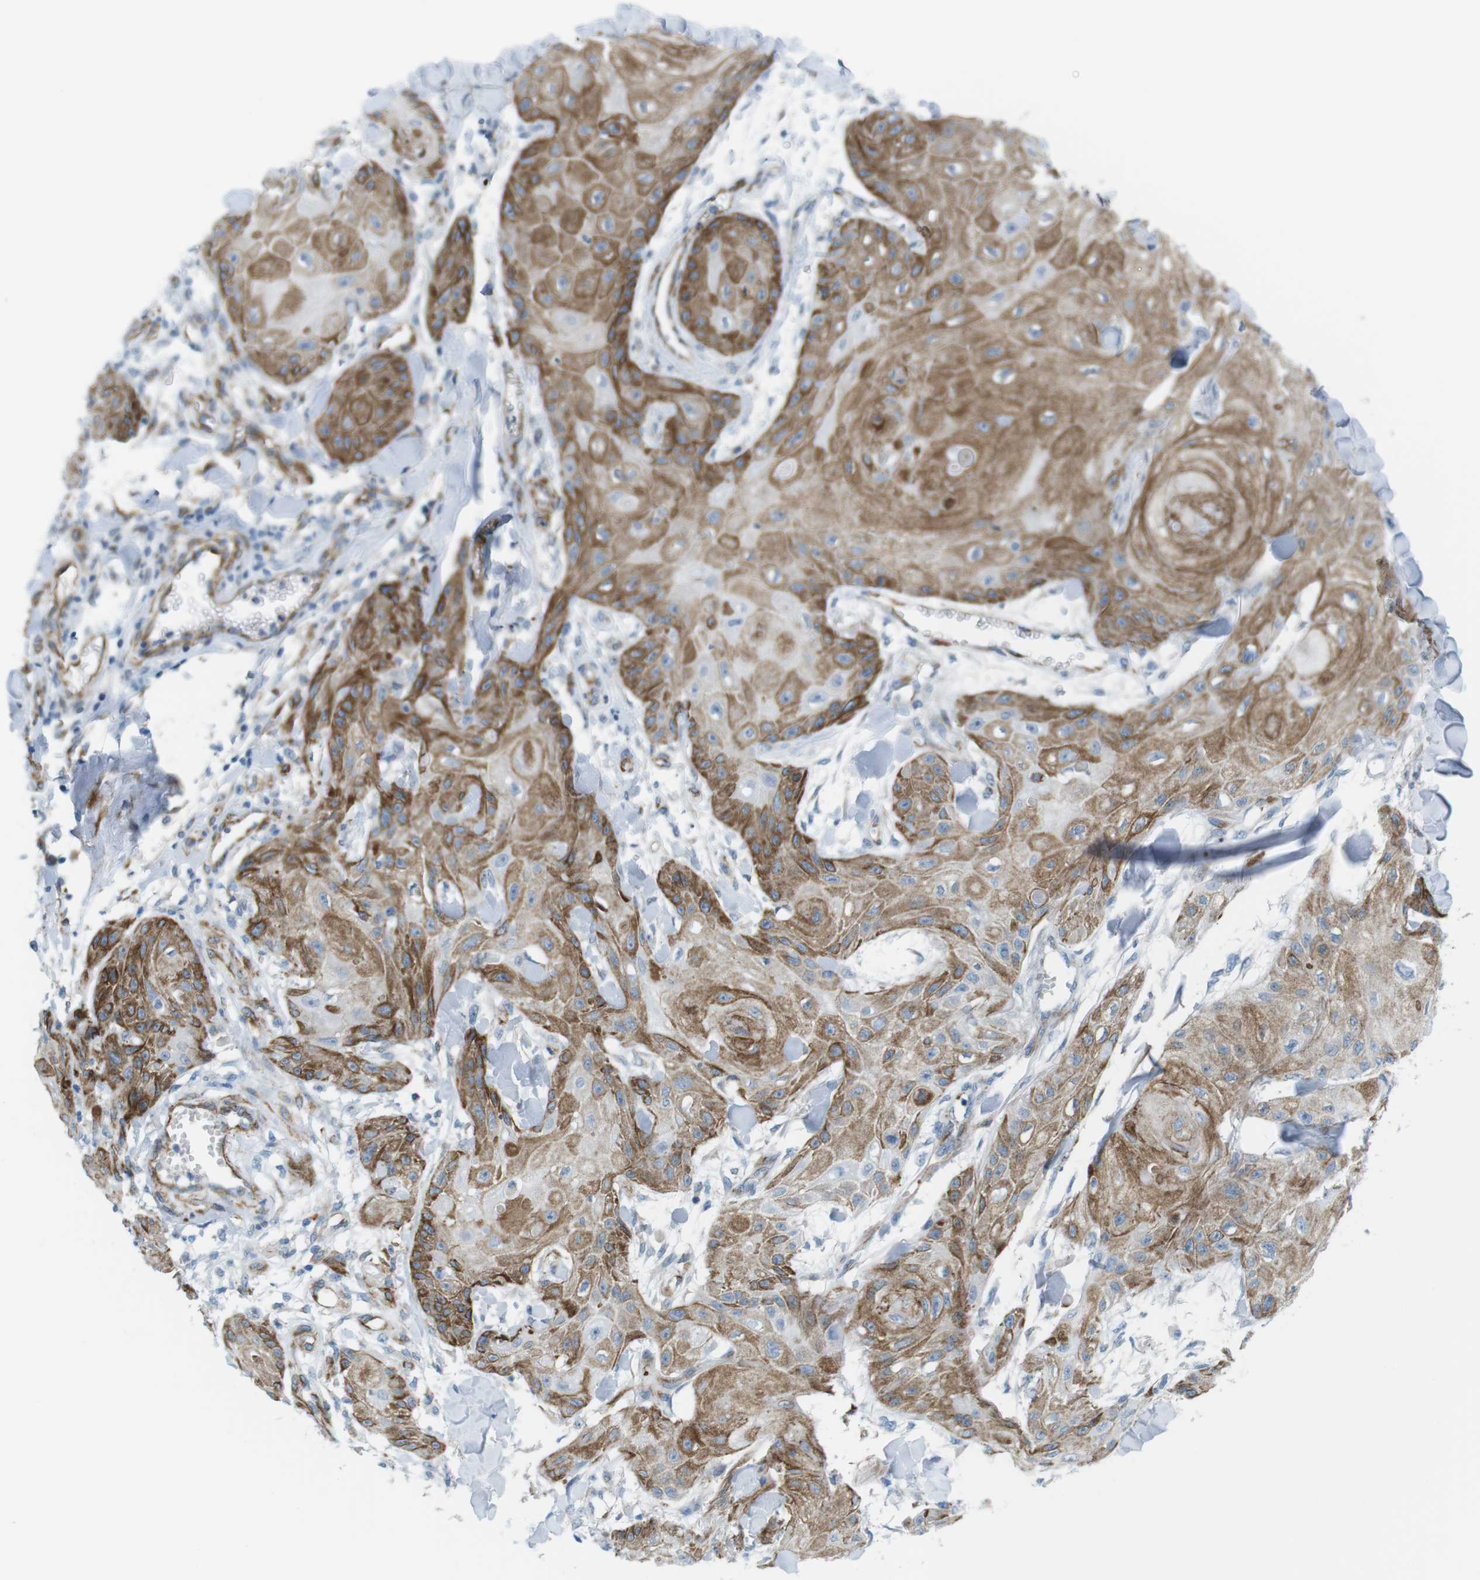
{"staining": {"intensity": "moderate", "quantity": ">75%", "location": "cytoplasmic/membranous"}, "tissue": "skin cancer", "cell_type": "Tumor cells", "image_type": "cancer", "snomed": [{"axis": "morphology", "description": "Squamous cell carcinoma, NOS"}, {"axis": "topography", "description": "Skin"}], "caption": "Protein analysis of skin cancer (squamous cell carcinoma) tissue exhibits moderate cytoplasmic/membranous positivity in about >75% of tumor cells.", "gene": "MYH9", "patient": {"sex": "male", "age": 74}}